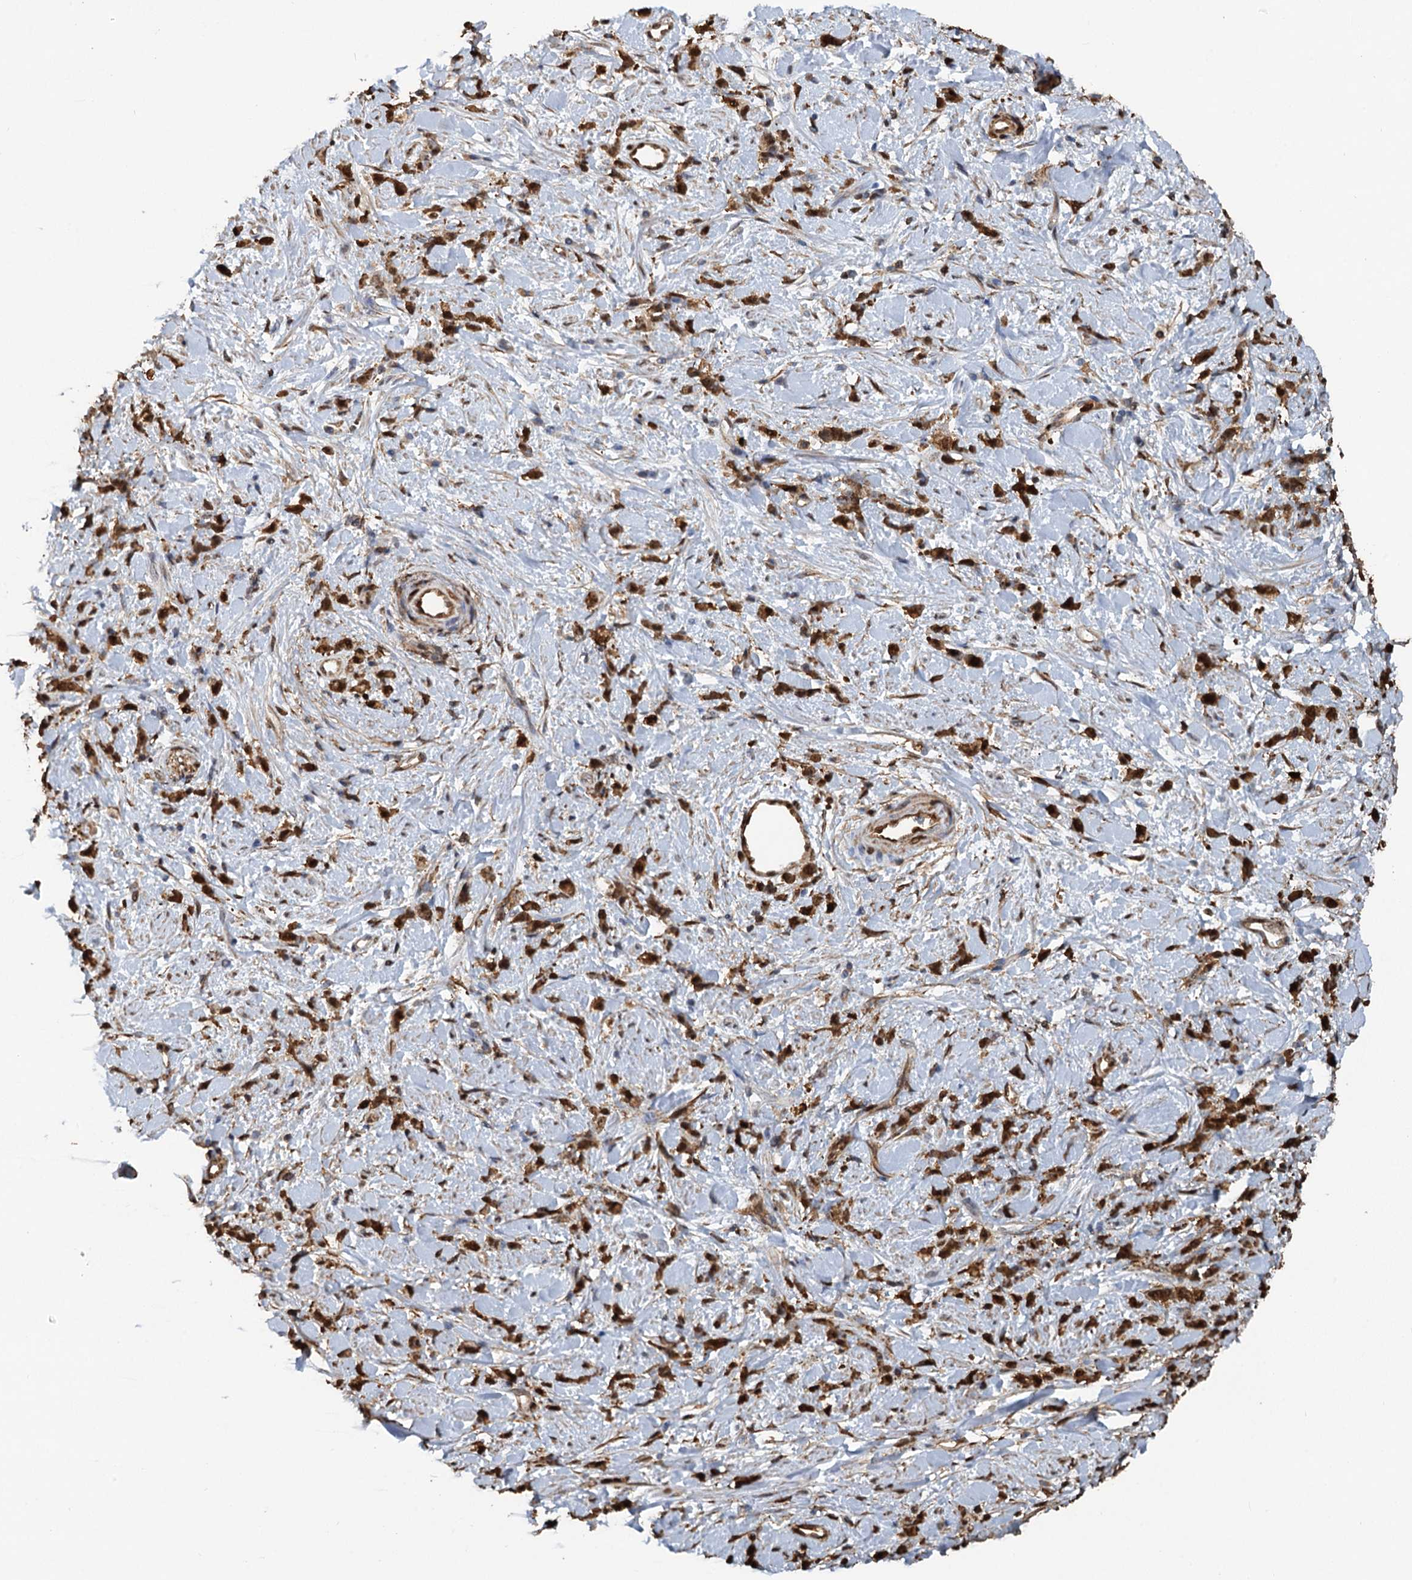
{"staining": {"intensity": "moderate", "quantity": ">75%", "location": "cytoplasmic/membranous,nuclear"}, "tissue": "stomach cancer", "cell_type": "Tumor cells", "image_type": "cancer", "snomed": [{"axis": "morphology", "description": "Adenocarcinoma, NOS"}, {"axis": "topography", "description": "Stomach"}], "caption": "Immunohistochemistry (IHC) micrograph of neoplastic tissue: human stomach adenocarcinoma stained using IHC demonstrates medium levels of moderate protein expression localized specifically in the cytoplasmic/membranous and nuclear of tumor cells, appearing as a cytoplasmic/membranous and nuclear brown color.", "gene": "S100A6", "patient": {"sex": "female", "age": 60}}